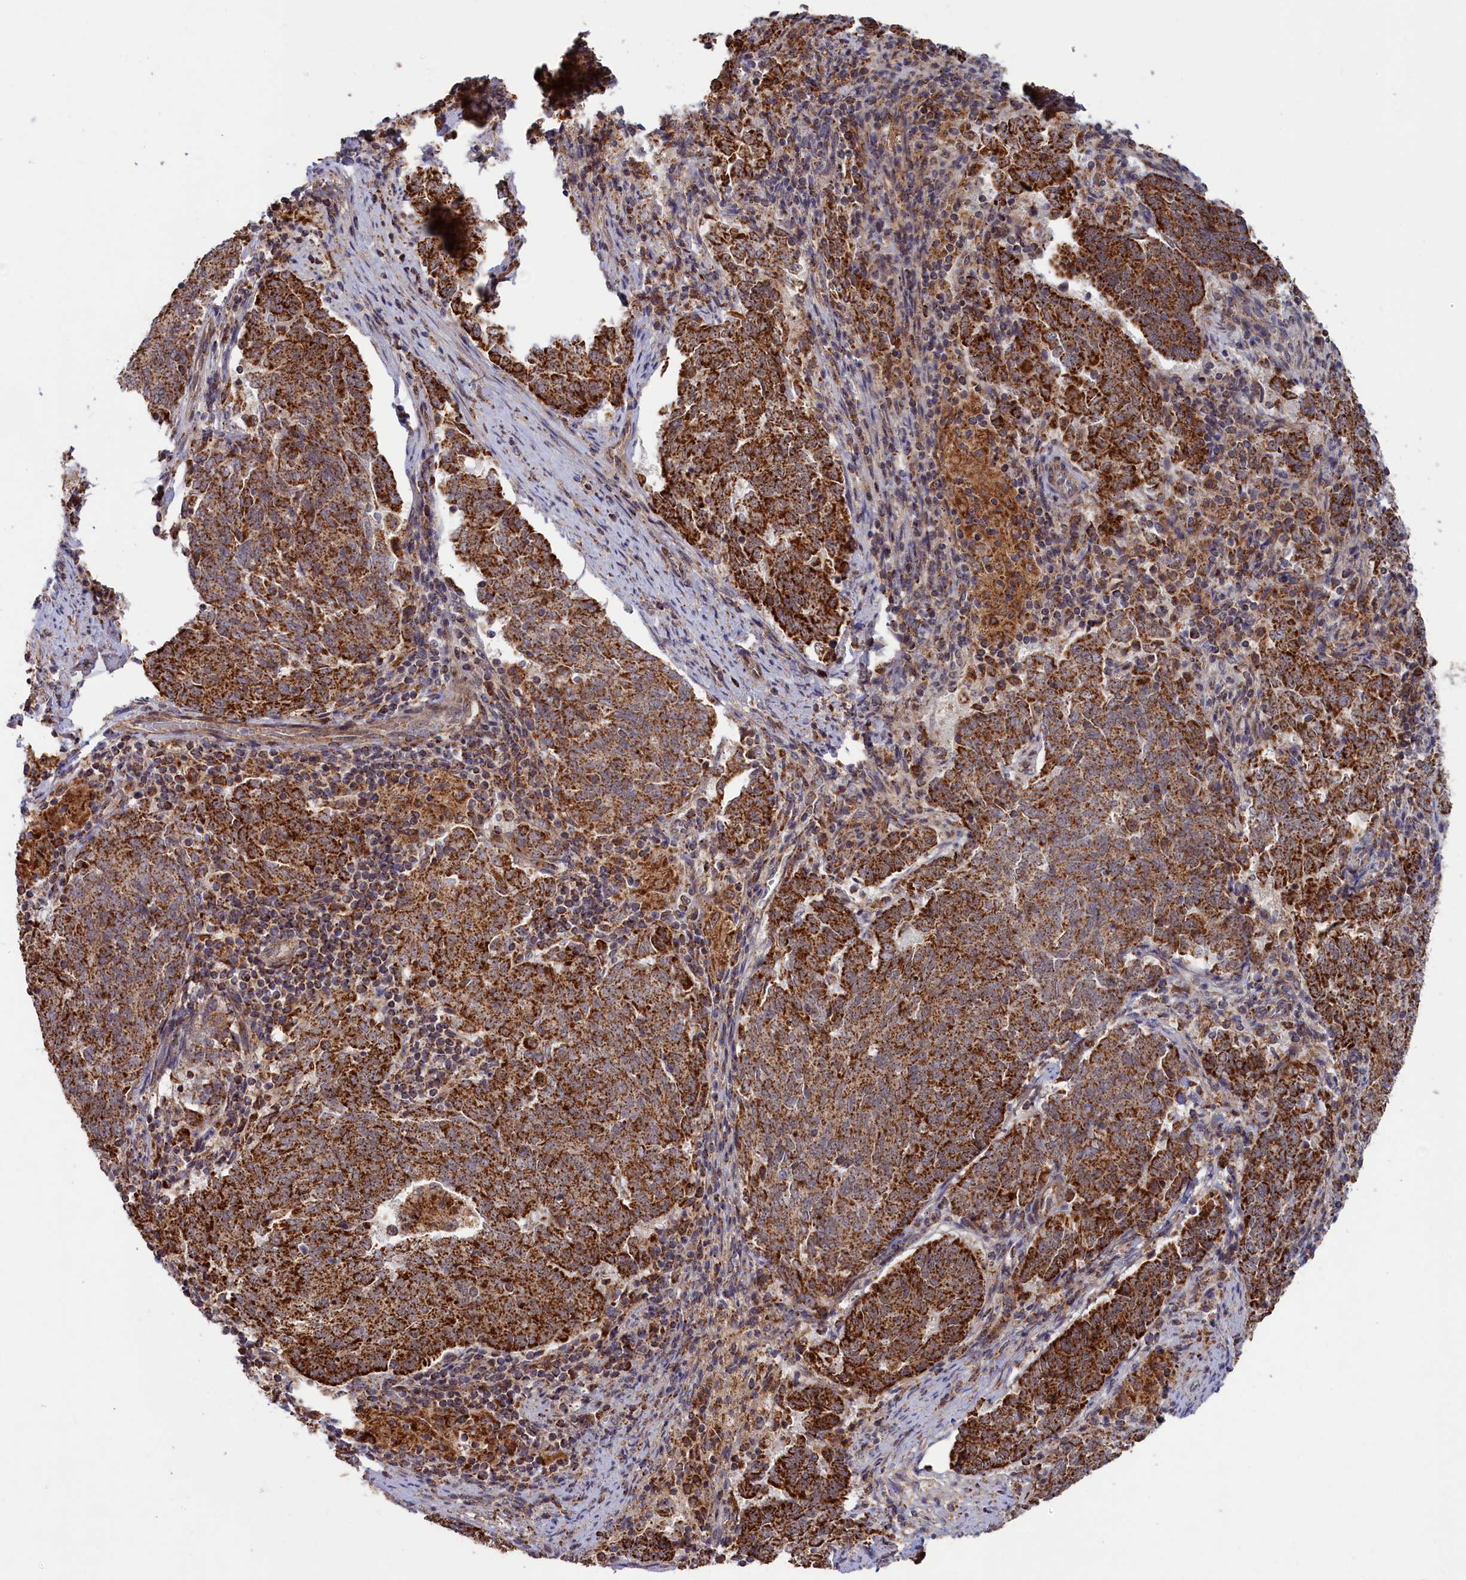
{"staining": {"intensity": "strong", "quantity": ">75%", "location": "cytoplasmic/membranous"}, "tissue": "endometrial cancer", "cell_type": "Tumor cells", "image_type": "cancer", "snomed": [{"axis": "morphology", "description": "Adenocarcinoma, NOS"}, {"axis": "topography", "description": "Endometrium"}], "caption": "A photomicrograph of human endometrial cancer stained for a protein displays strong cytoplasmic/membranous brown staining in tumor cells.", "gene": "DUS3L", "patient": {"sex": "female", "age": 80}}